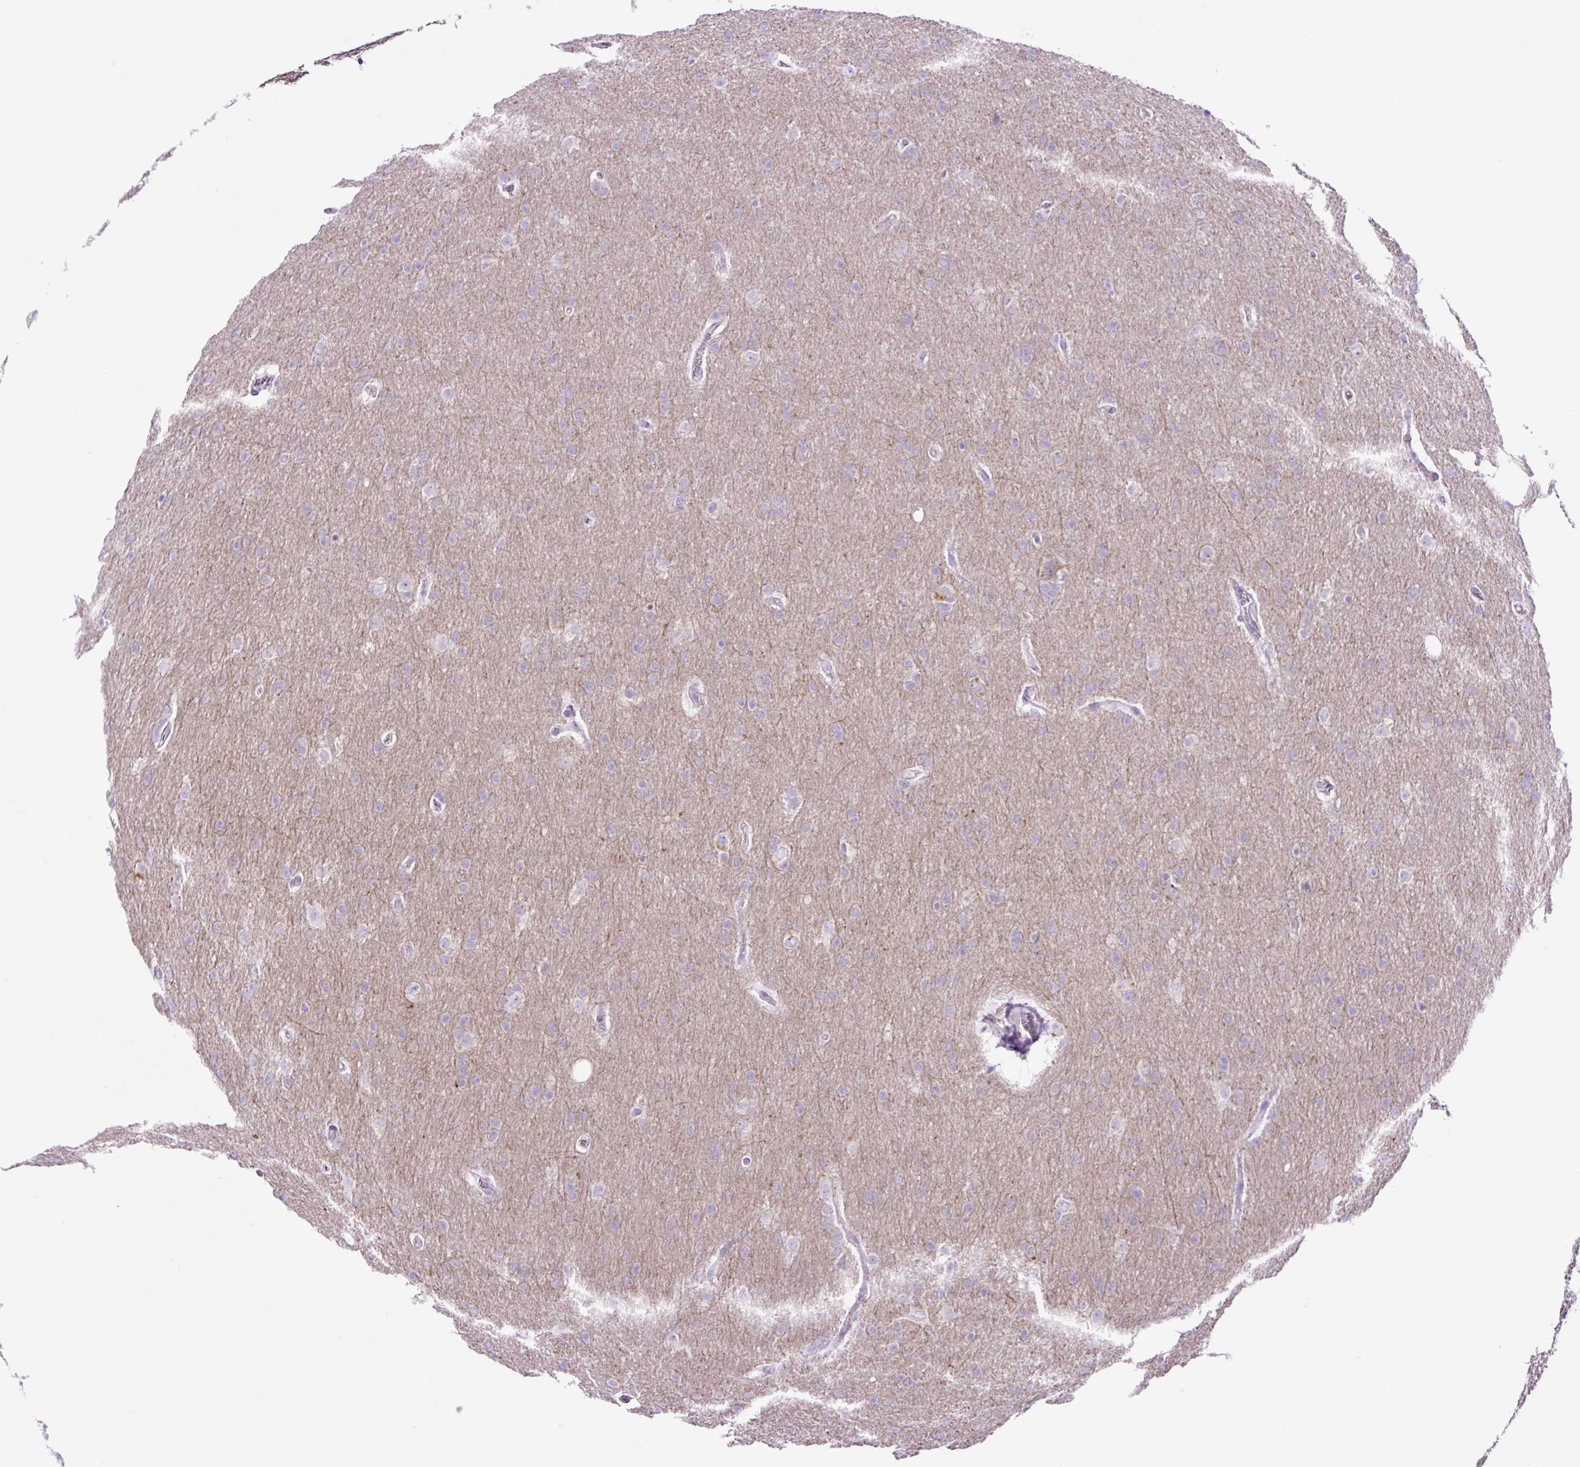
{"staining": {"intensity": "negative", "quantity": "none", "location": "none"}, "tissue": "glioma", "cell_type": "Tumor cells", "image_type": "cancer", "snomed": [{"axis": "morphology", "description": "Glioma, malignant, Low grade"}, {"axis": "topography", "description": "Brain"}], "caption": "A micrograph of malignant low-grade glioma stained for a protein exhibits no brown staining in tumor cells.", "gene": "LCN10", "patient": {"sex": "female", "age": 32}}